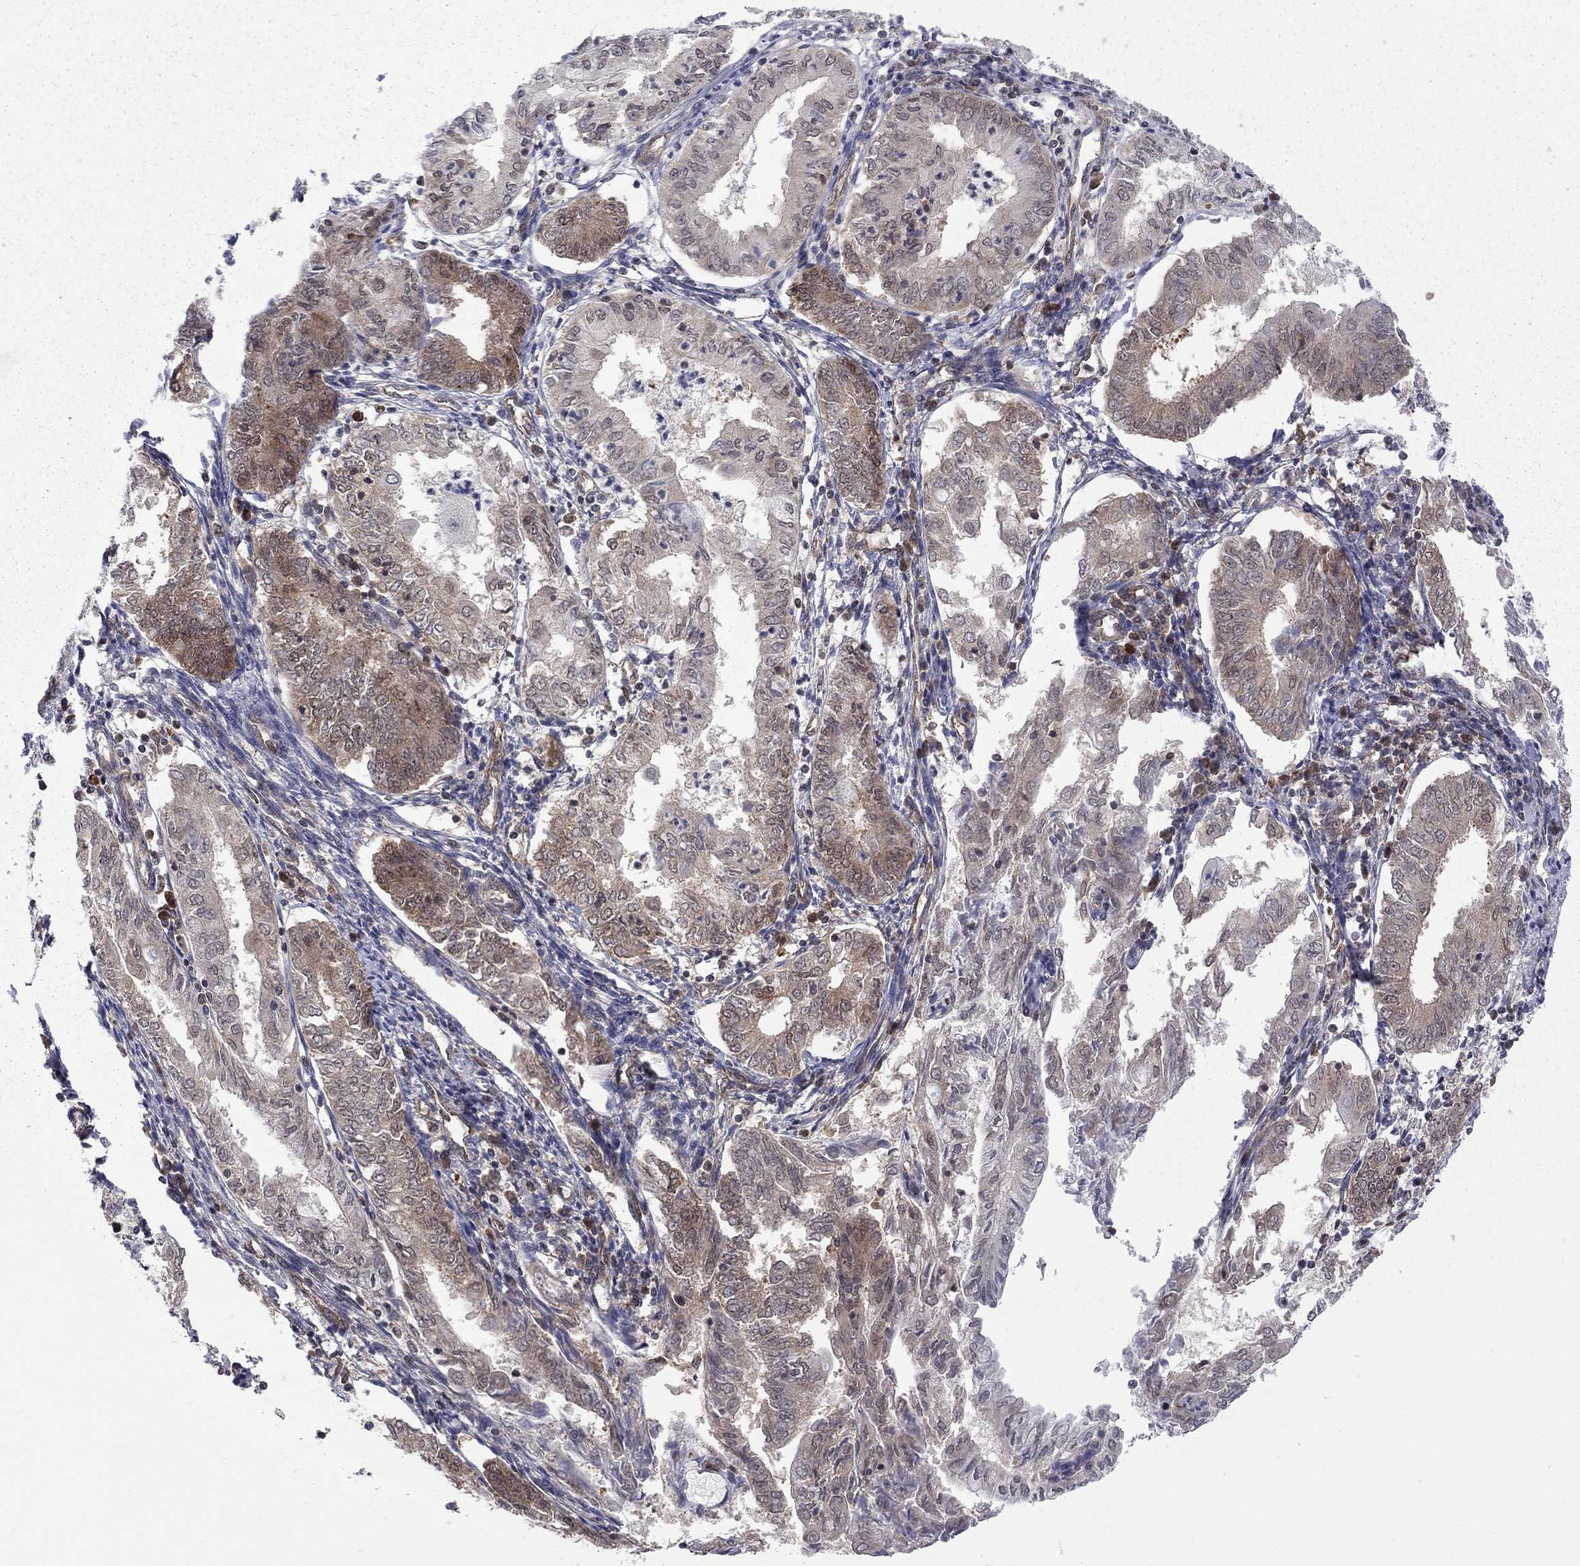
{"staining": {"intensity": "moderate", "quantity": "25%-75%", "location": "cytoplasmic/membranous"}, "tissue": "endometrial cancer", "cell_type": "Tumor cells", "image_type": "cancer", "snomed": [{"axis": "morphology", "description": "Adenocarcinoma, NOS"}, {"axis": "topography", "description": "Endometrium"}], "caption": "Moderate cytoplasmic/membranous protein expression is appreciated in approximately 25%-75% of tumor cells in endometrial cancer. Using DAB (brown) and hematoxylin (blue) stains, captured at high magnification using brightfield microscopy.", "gene": "NAA50", "patient": {"sex": "female", "age": 68}}